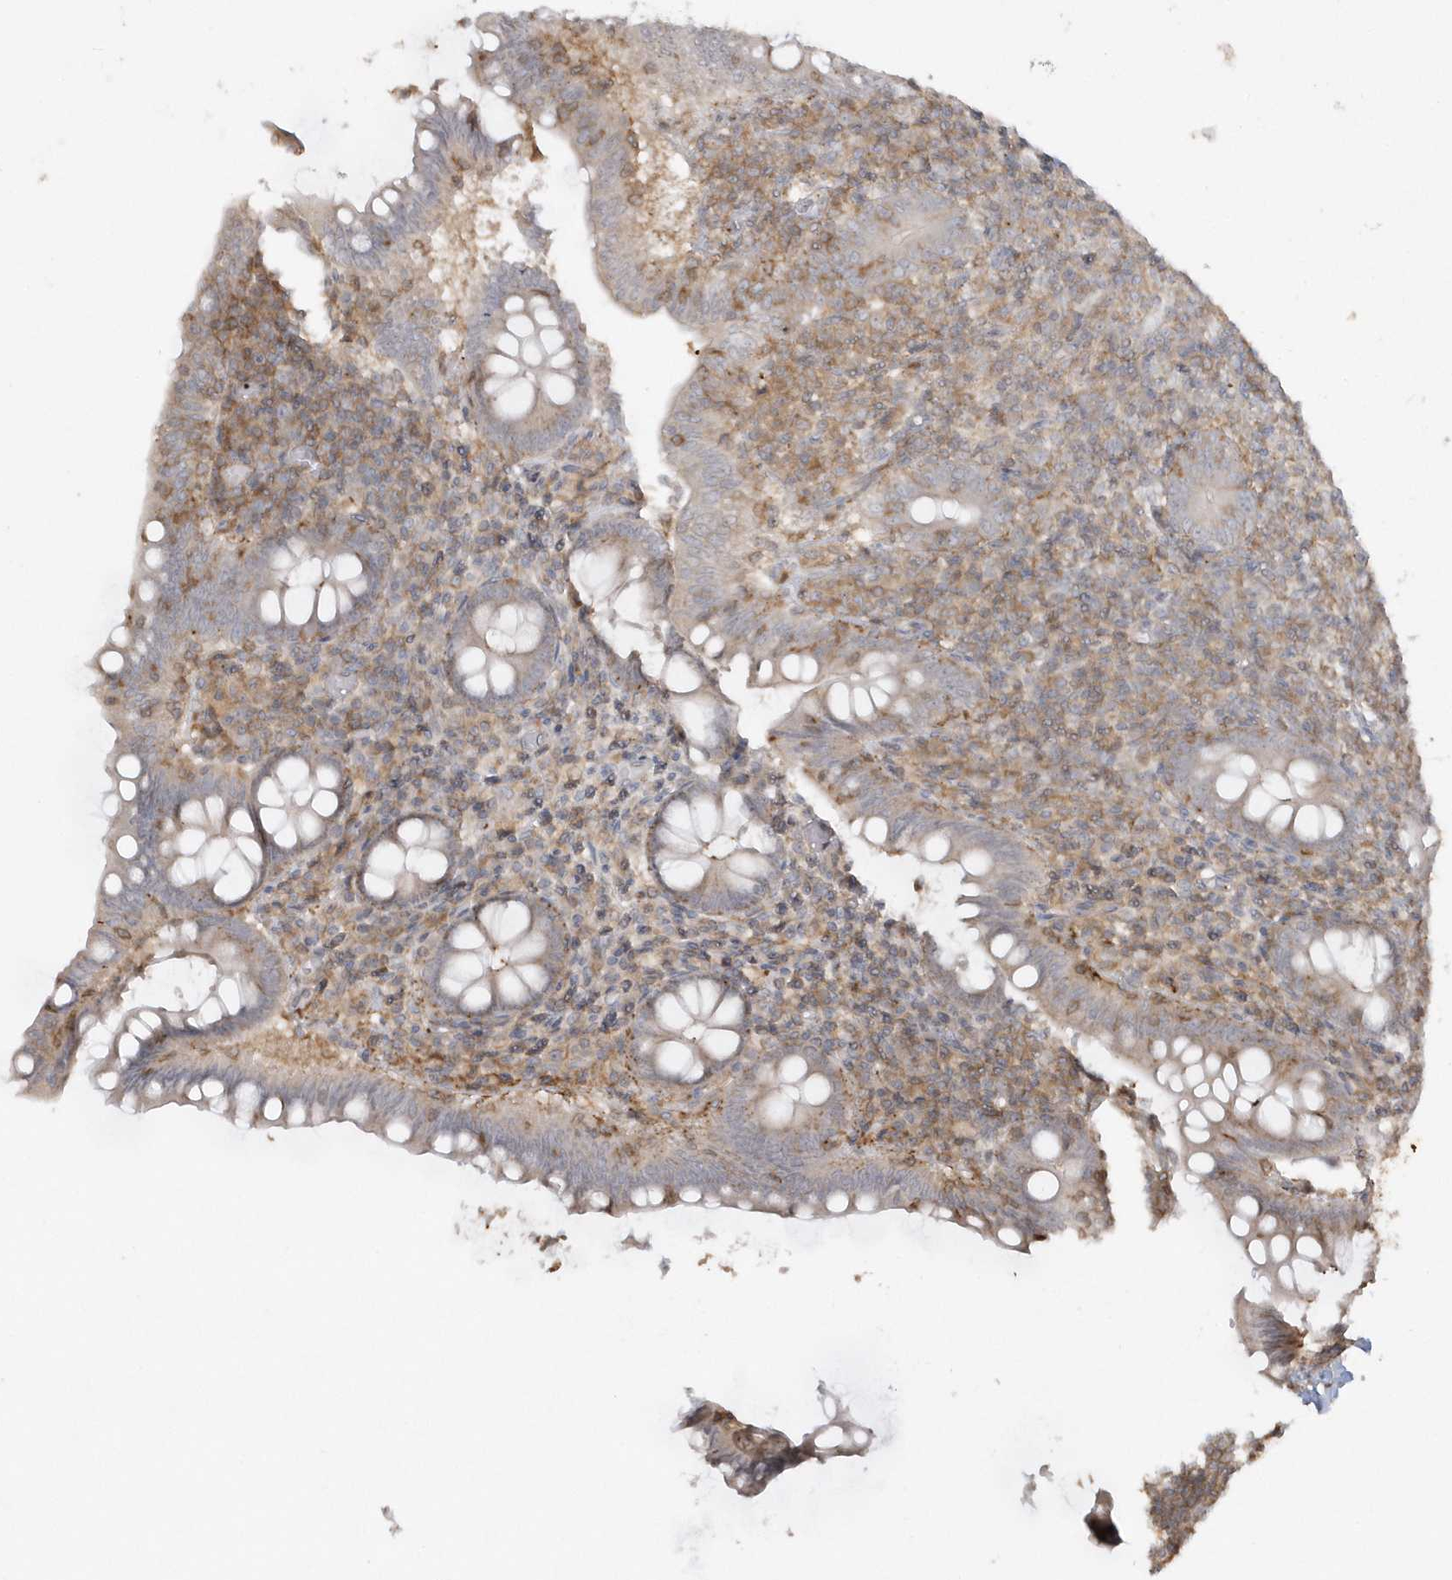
{"staining": {"intensity": "weak", "quantity": "25%-75%", "location": "cytoplasmic/membranous"}, "tissue": "appendix", "cell_type": "Glandular cells", "image_type": "normal", "snomed": [{"axis": "morphology", "description": "Normal tissue, NOS"}, {"axis": "topography", "description": "Appendix"}], "caption": "Immunohistochemical staining of benign appendix reveals low levels of weak cytoplasmic/membranous expression in approximately 25%-75% of glandular cells.", "gene": "BSN", "patient": {"sex": "male", "age": 14}}